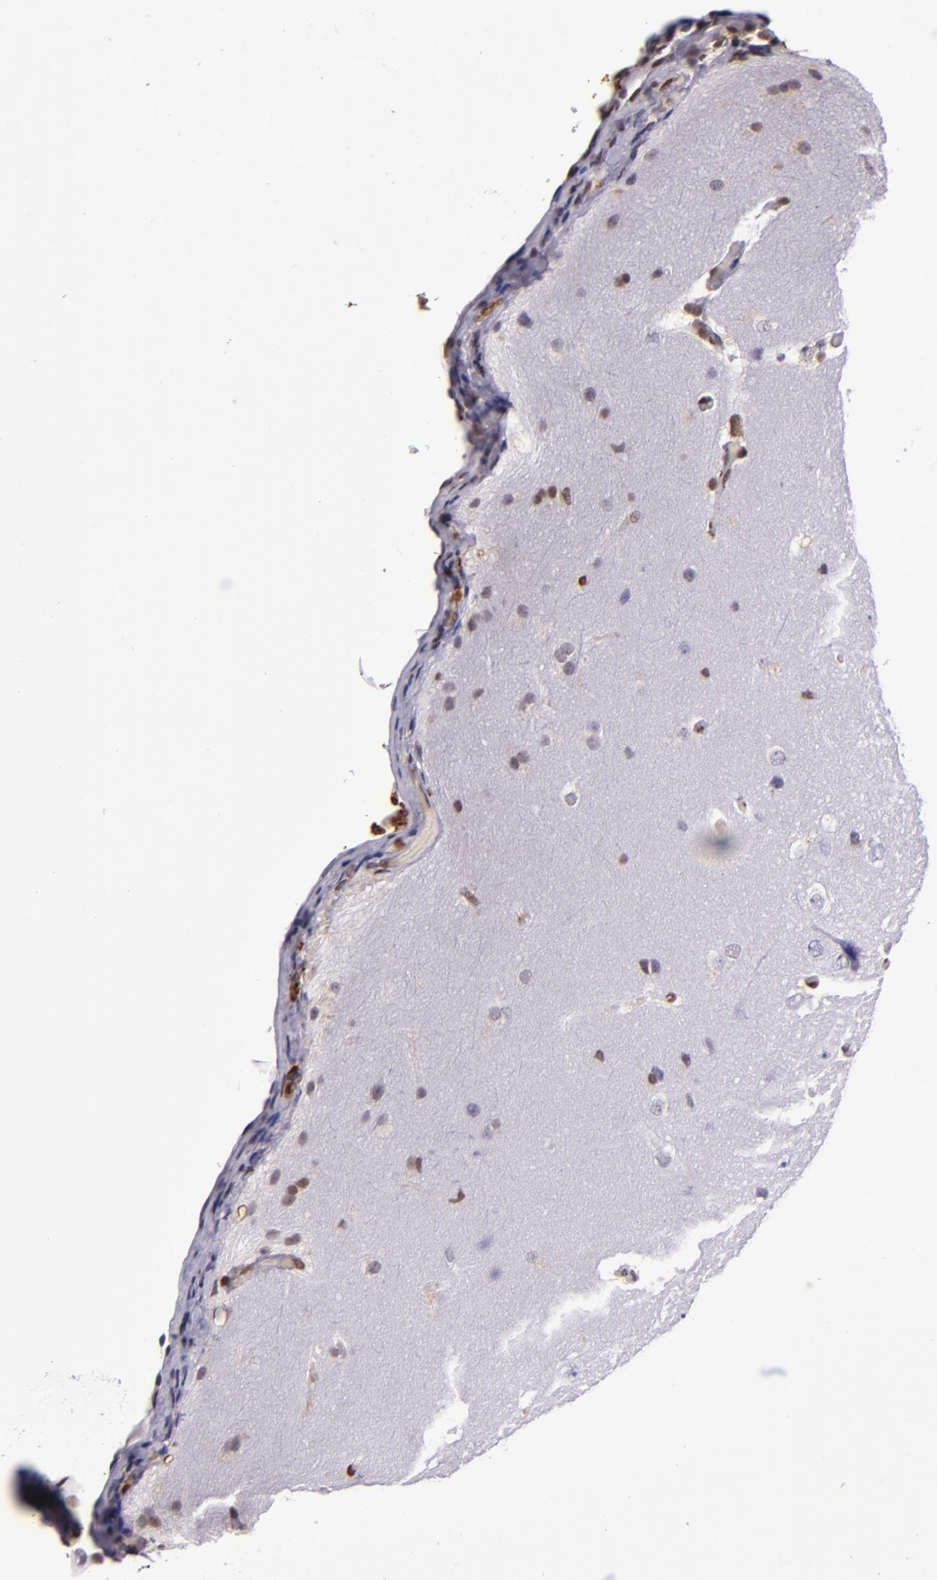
{"staining": {"intensity": "negative", "quantity": "none", "location": "none"}, "tissue": "cerebral cortex", "cell_type": "Endothelial cells", "image_type": "normal", "snomed": [{"axis": "morphology", "description": "Normal tissue, NOS"}, {"axis": "topography", "description": "Cerebral cortex"}], "caption": "A high-resolution histopathology image shows IHC staining of normal cerebral cortex, which reveals no significant expression in endothelial cells. (Immunohistochemistry, brightfield microscopy, high magnification).", "gene": "MGMT", "patient": {"sex": "female", "age": 45}}